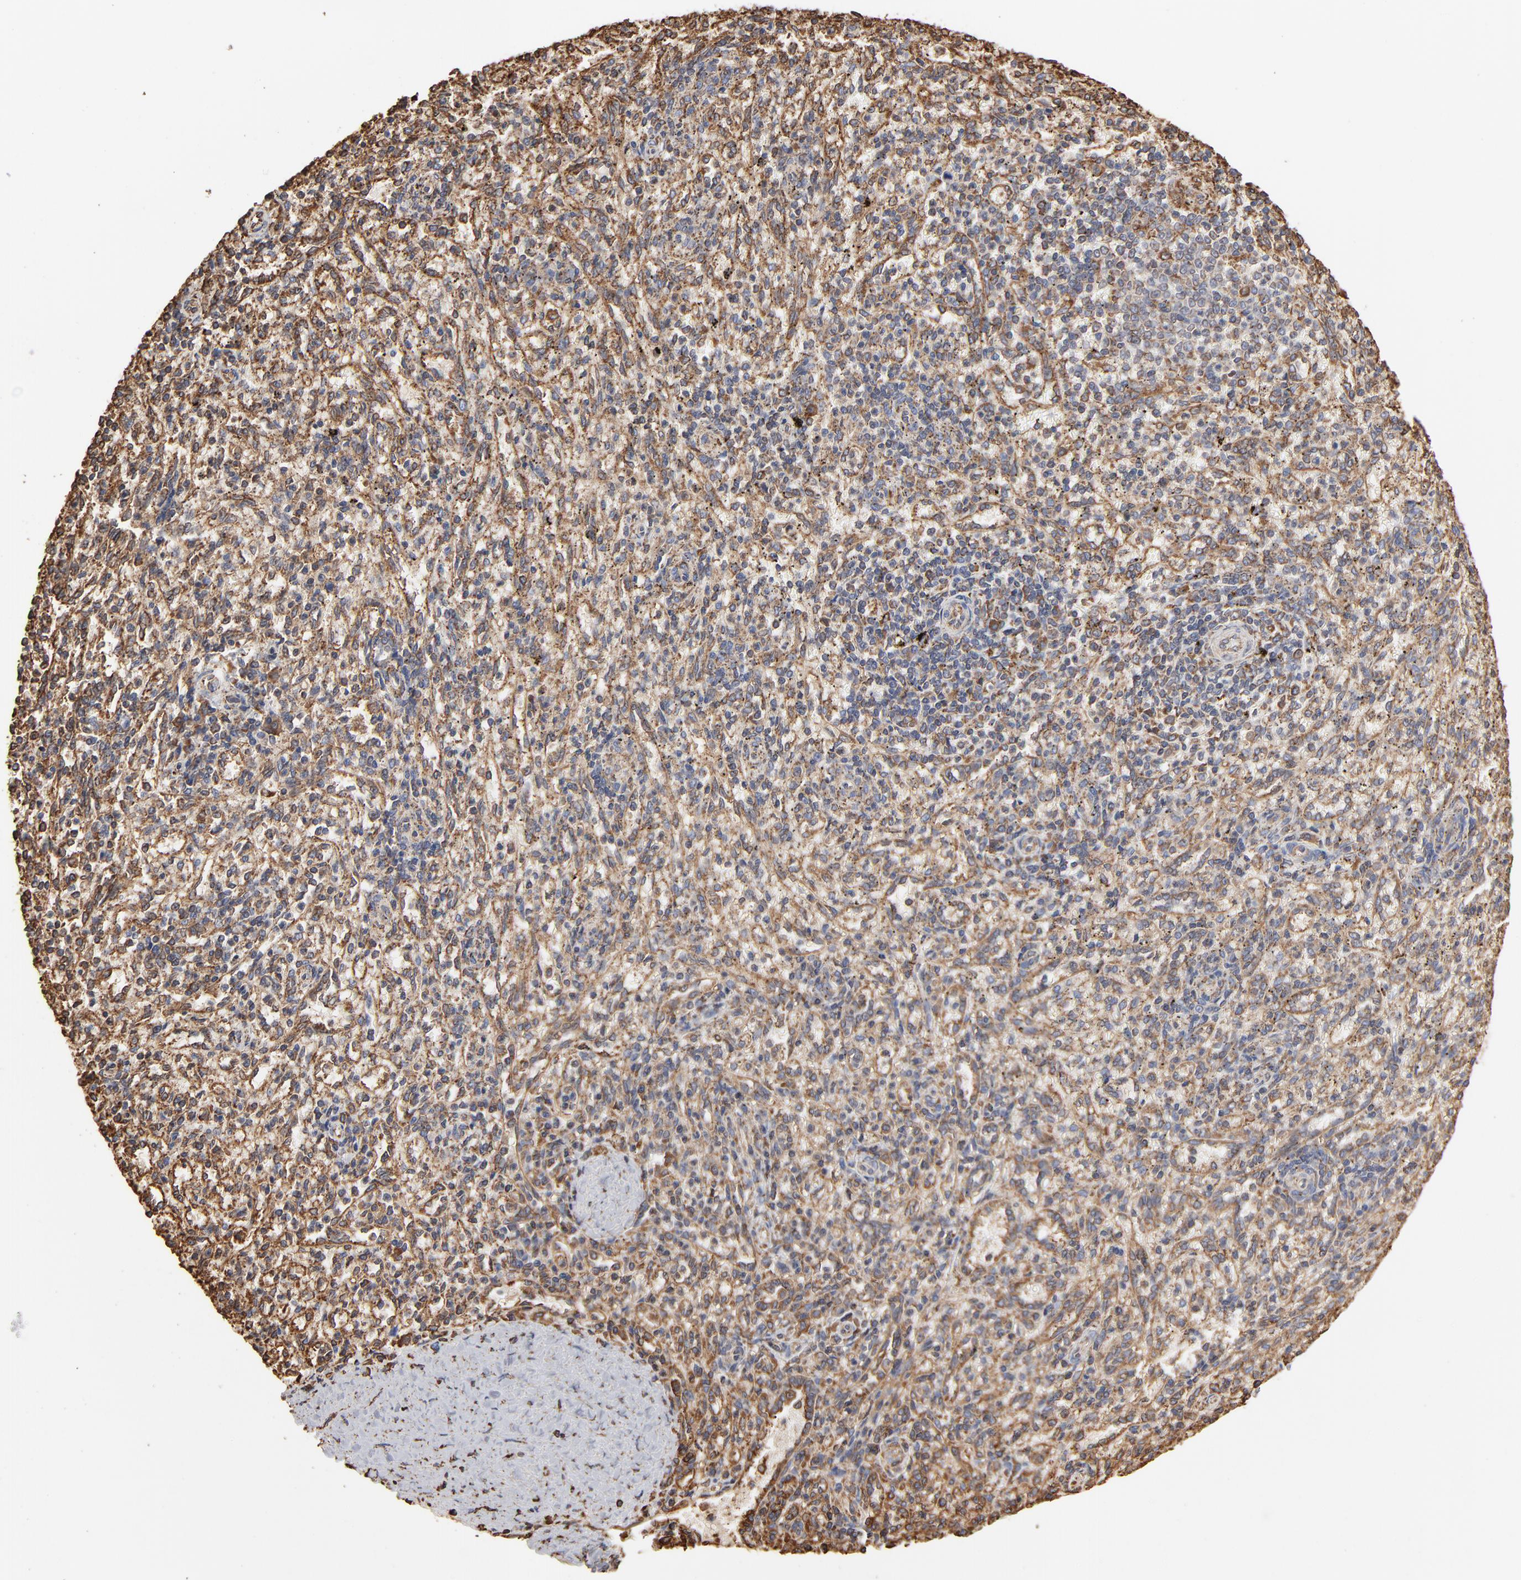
{"staining": {"intensity": "negative", "quantity": "none", "location": "none"}, "tissue": "spleen", "cell_type": "Cells in red pulp", "image_type": "normal", "snomed": [{"axis": "morphology", "description": "Normal tissue, NOS"}, {"axis": "topography", "description": "Spleen"}], "caption": "Spleen stained for a protein using immunohistochemistry (IHC) shows no positivity cells in red pulp.", "gene": "PDIA3", "patient": {"sex": "female", "age": 10}}